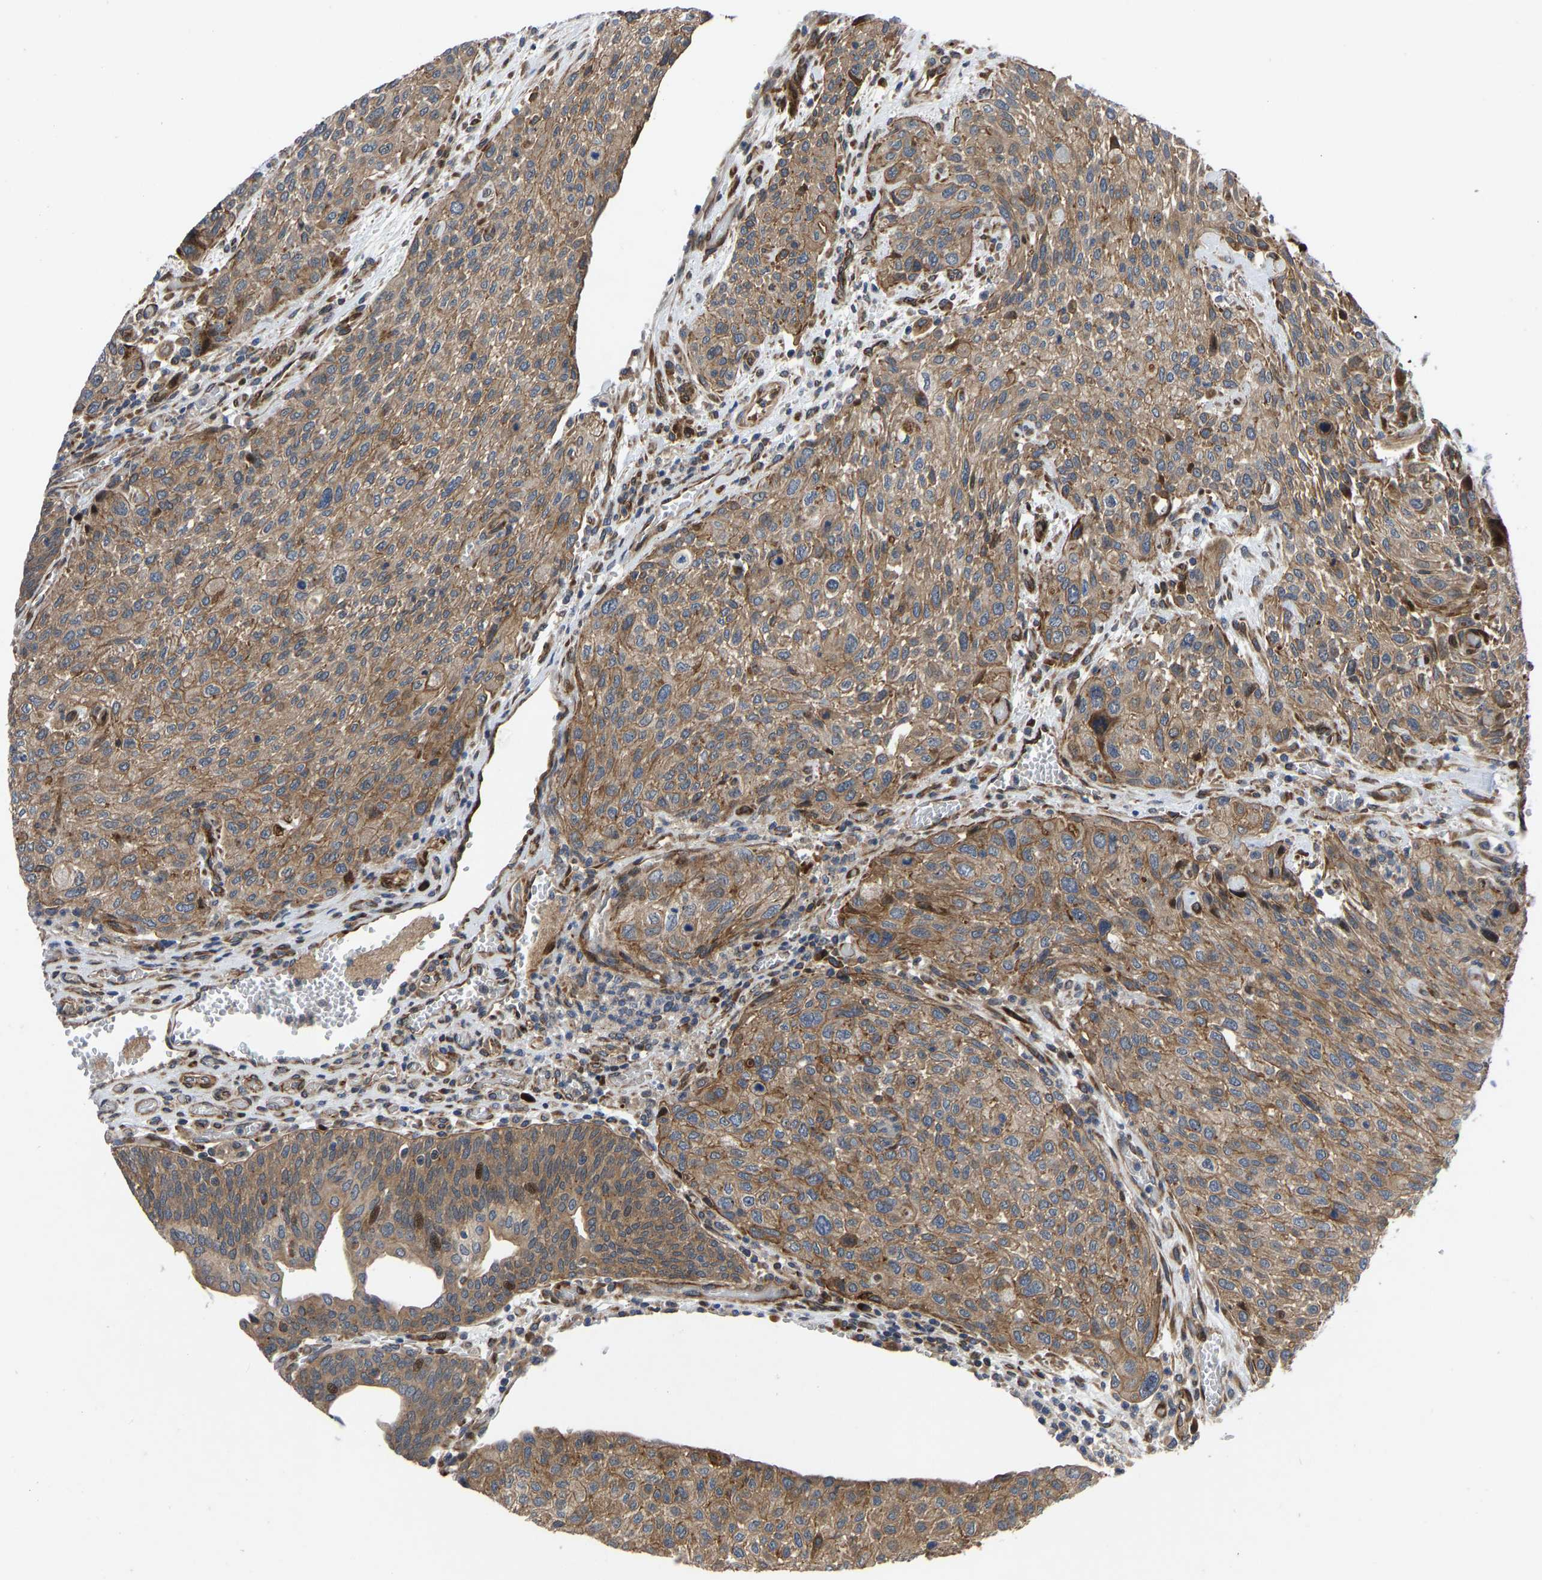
{"staining": {"intensity": "moderate", "quantity": ">75%", "location": "cytoplasmic/membranous,nuclear"}, "tissue": "urothelial cancer", "cell_type": "Tumor cells", "image_type": "cancer", "snomed": [{"axis": "morphology", "description": "Urothelial carcinoma, Low grade"}, {"axis": "morphology", "description": "Urothelial carcinoma, High grade"}, {"axis": "topography", "description": "Urinary bladder"}], "caption": "Urothelial cancer was stained to show a protein in brown. There is medium levels of moderate cytoplasmic/membranous and nuclear positivity in about >75% of tumor cells. Nuclei are stained in blue.", "gene": "TMEM38B", "patient": {"sex": "male", "age": 35}}